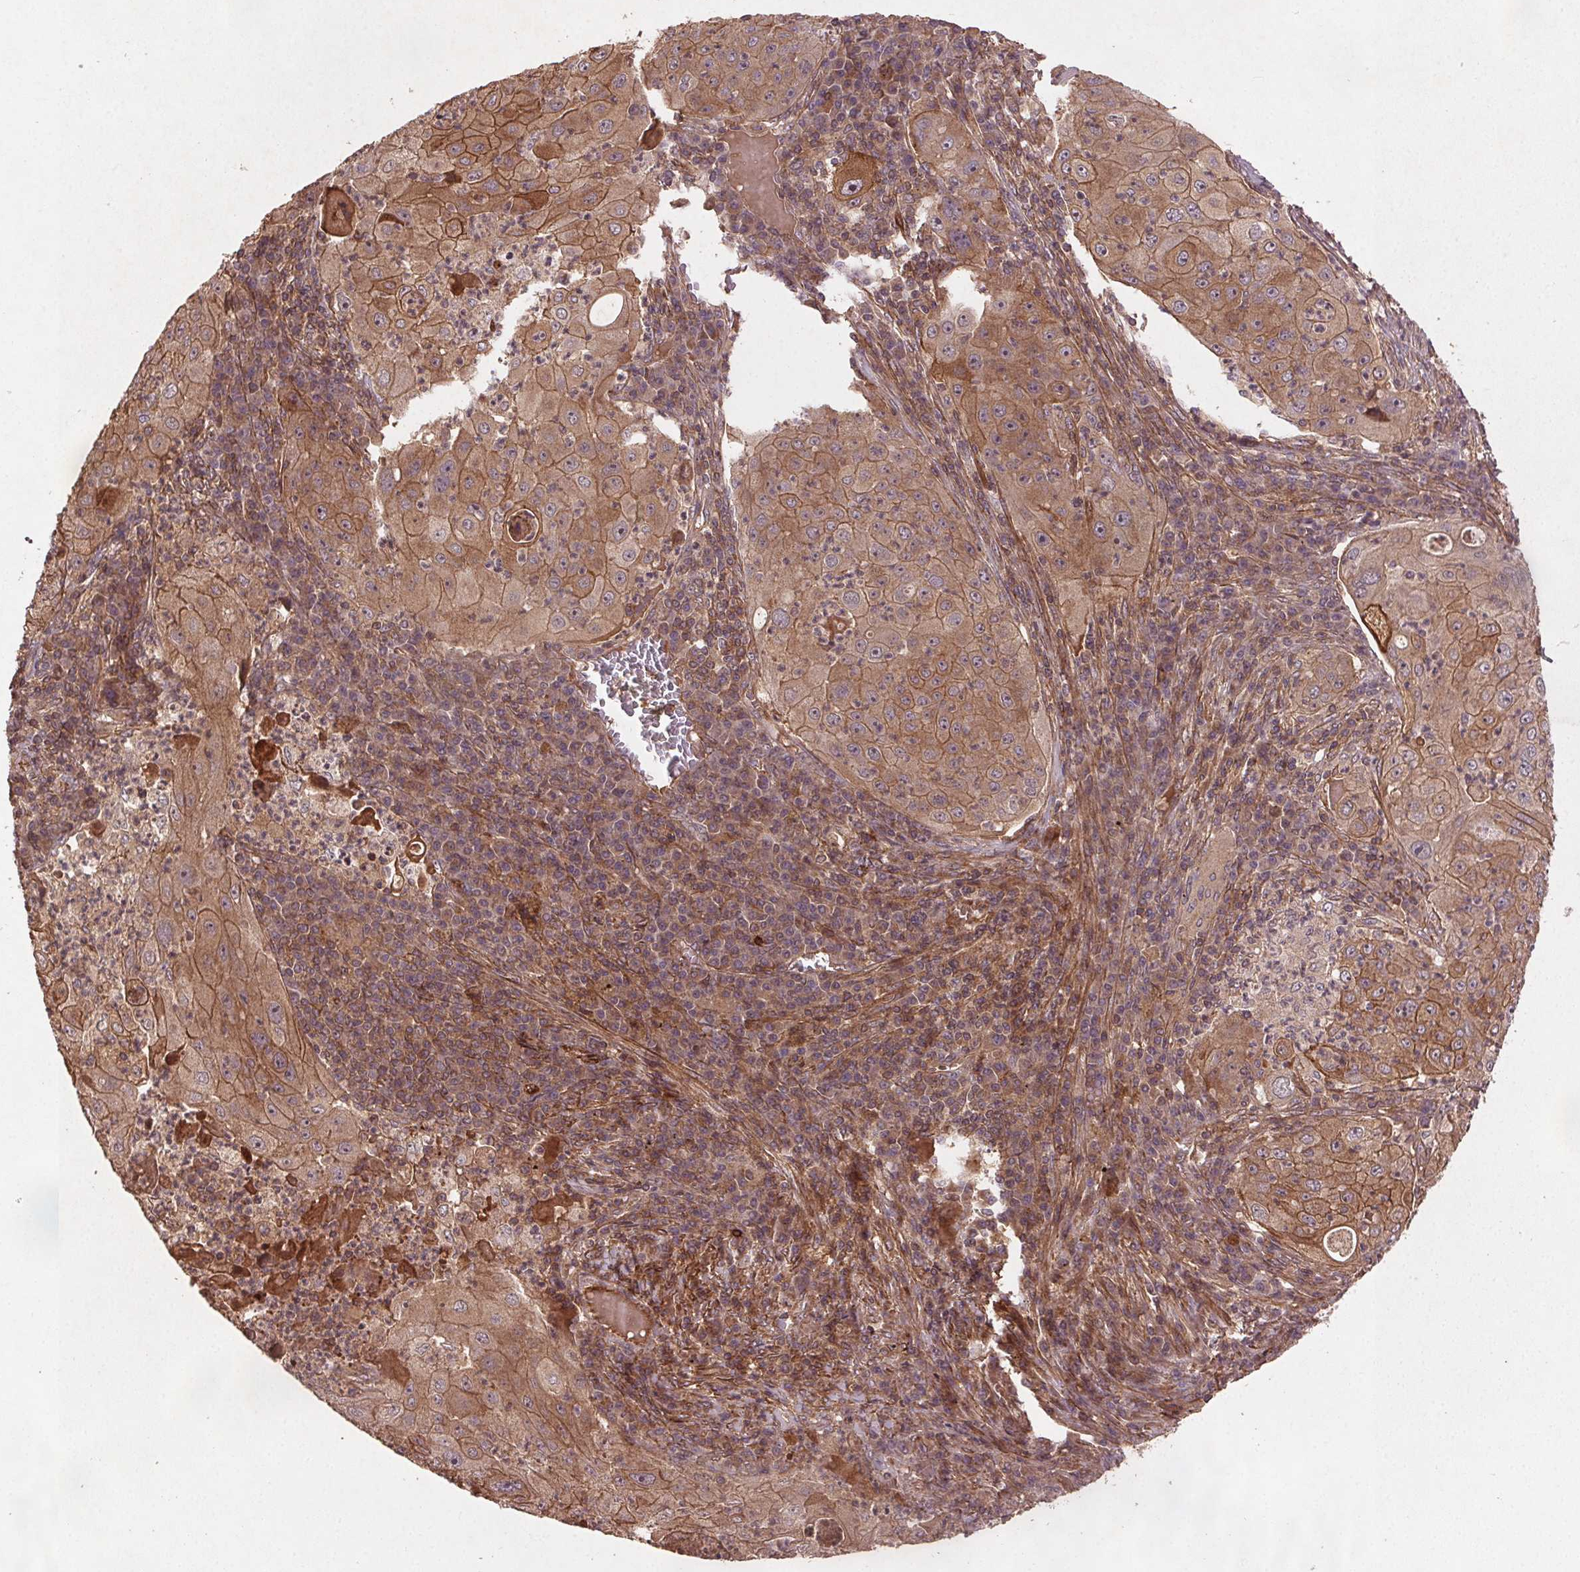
{"staining": {"intensity": "moderate", "quantity": ">75%", "location": "cytoplasmic/membranous"}, "tissue": "lung cancer", "cell_type": "Tumor cells", "image_type": "cancer", "snomed": [{"axis": "morphology", "description": "Squamous cell carcinoma, NOS"}, {"axis": "topography", "description": "Lung"}], "caption": "A medium amount of moderate cytoplasmic/membranous expression is identified in approximately >75% of tumor cells in lung cancer (squamous cell carcinoma) tissue.", "gene": "SEC14L2", "patient": {"sex": "female", "age": 59}}